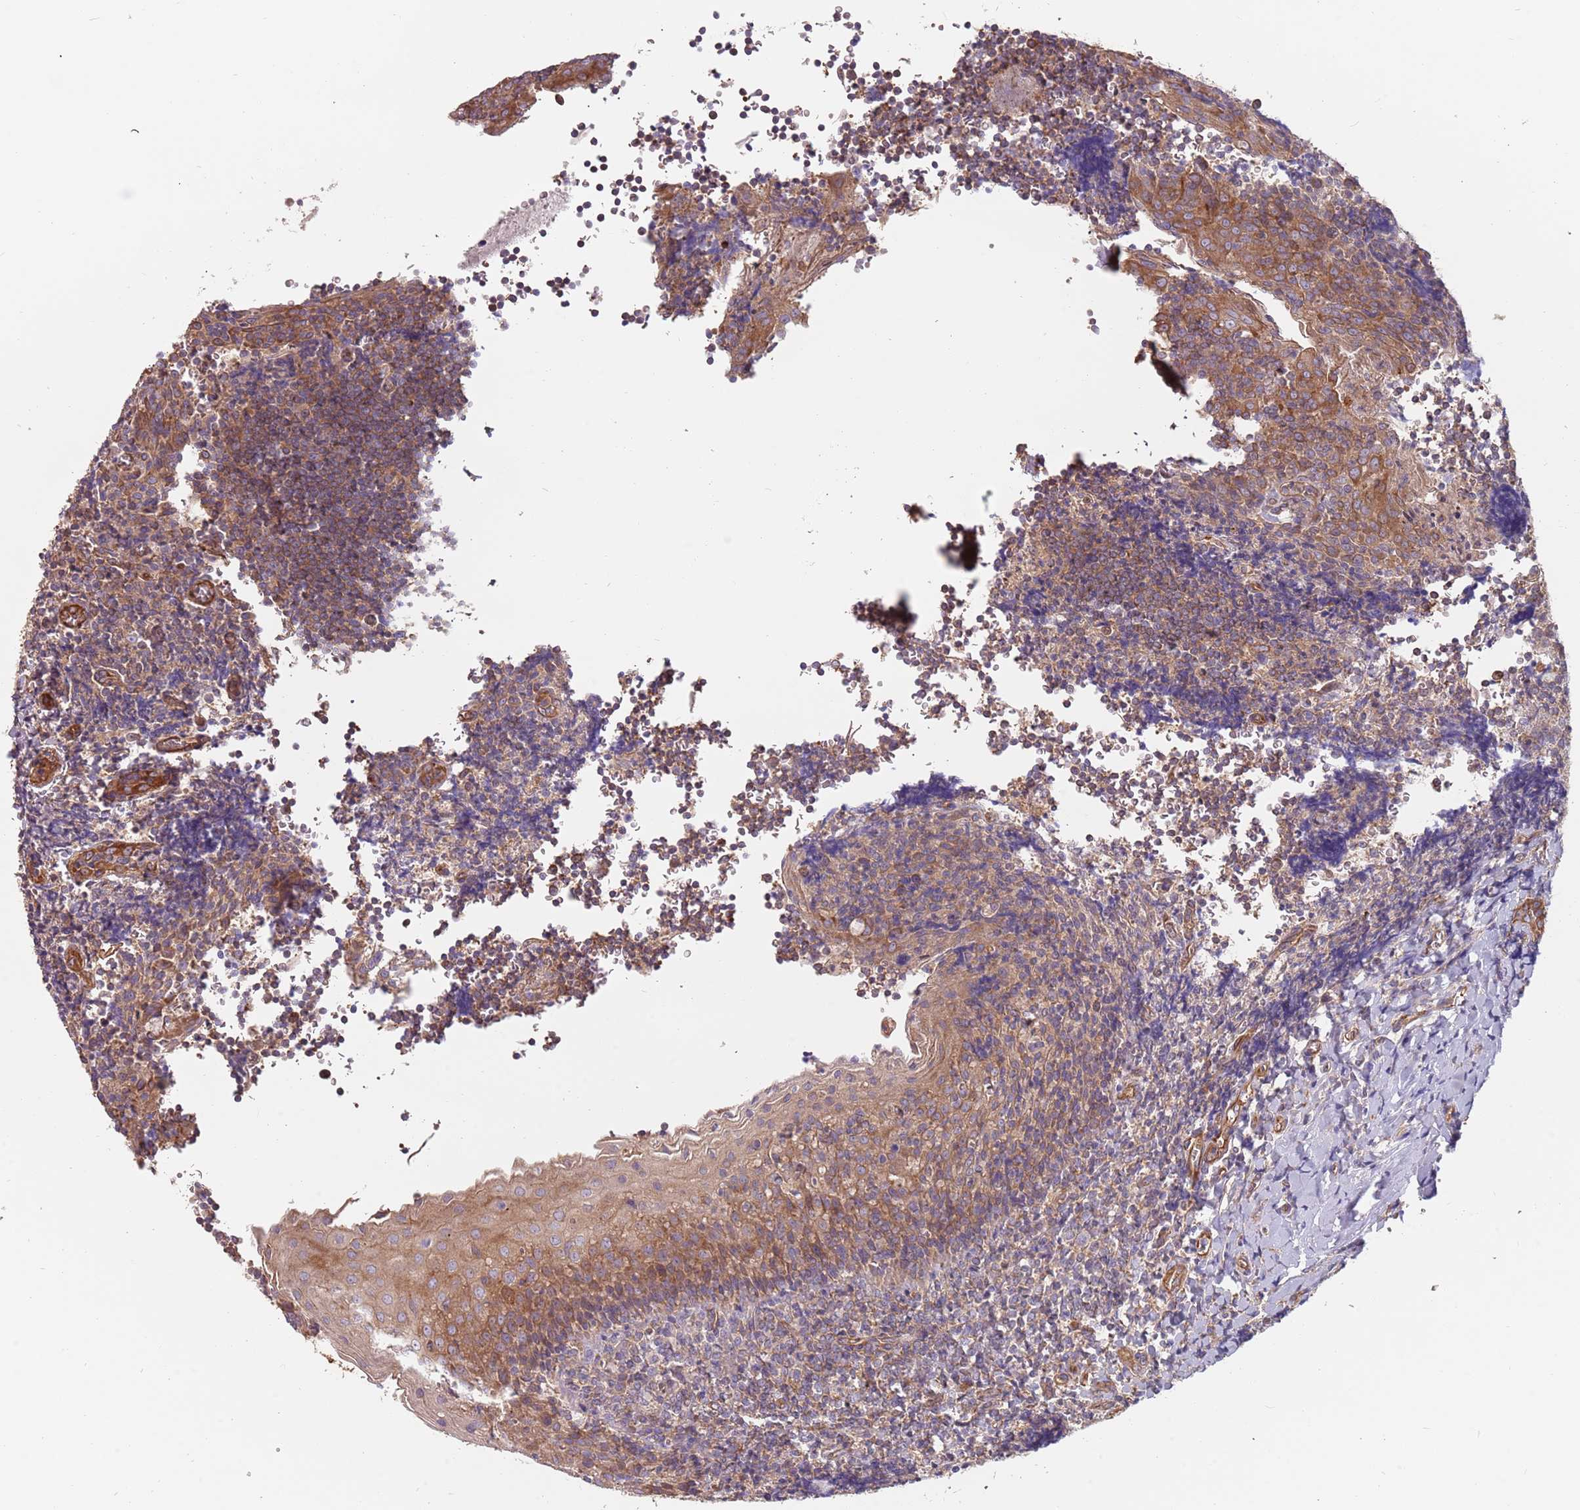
{"staining": {"intensity": "moderate", "quantity": ">75%", "location": "cytoplasmic/membranous"}, "tissue": "tonsil", "cell_type": "Germinal center cells", "image_type": "normal", "snomed": [{"axis": "morphology", "description": "Normal tissue, NOS"}, {"axis": "topography", "description": "Tonsil"}], "caption": "Immunohistochemical staining of unremarkable tonsil exhibits >75% levels of moderate cytoplasmic/membranous protein positivity in approximately >75% of germinal center cells. Nuclei are stained in blue.", "gene": "SPDL1", "patient": {"sex": "male", "age": 27}}